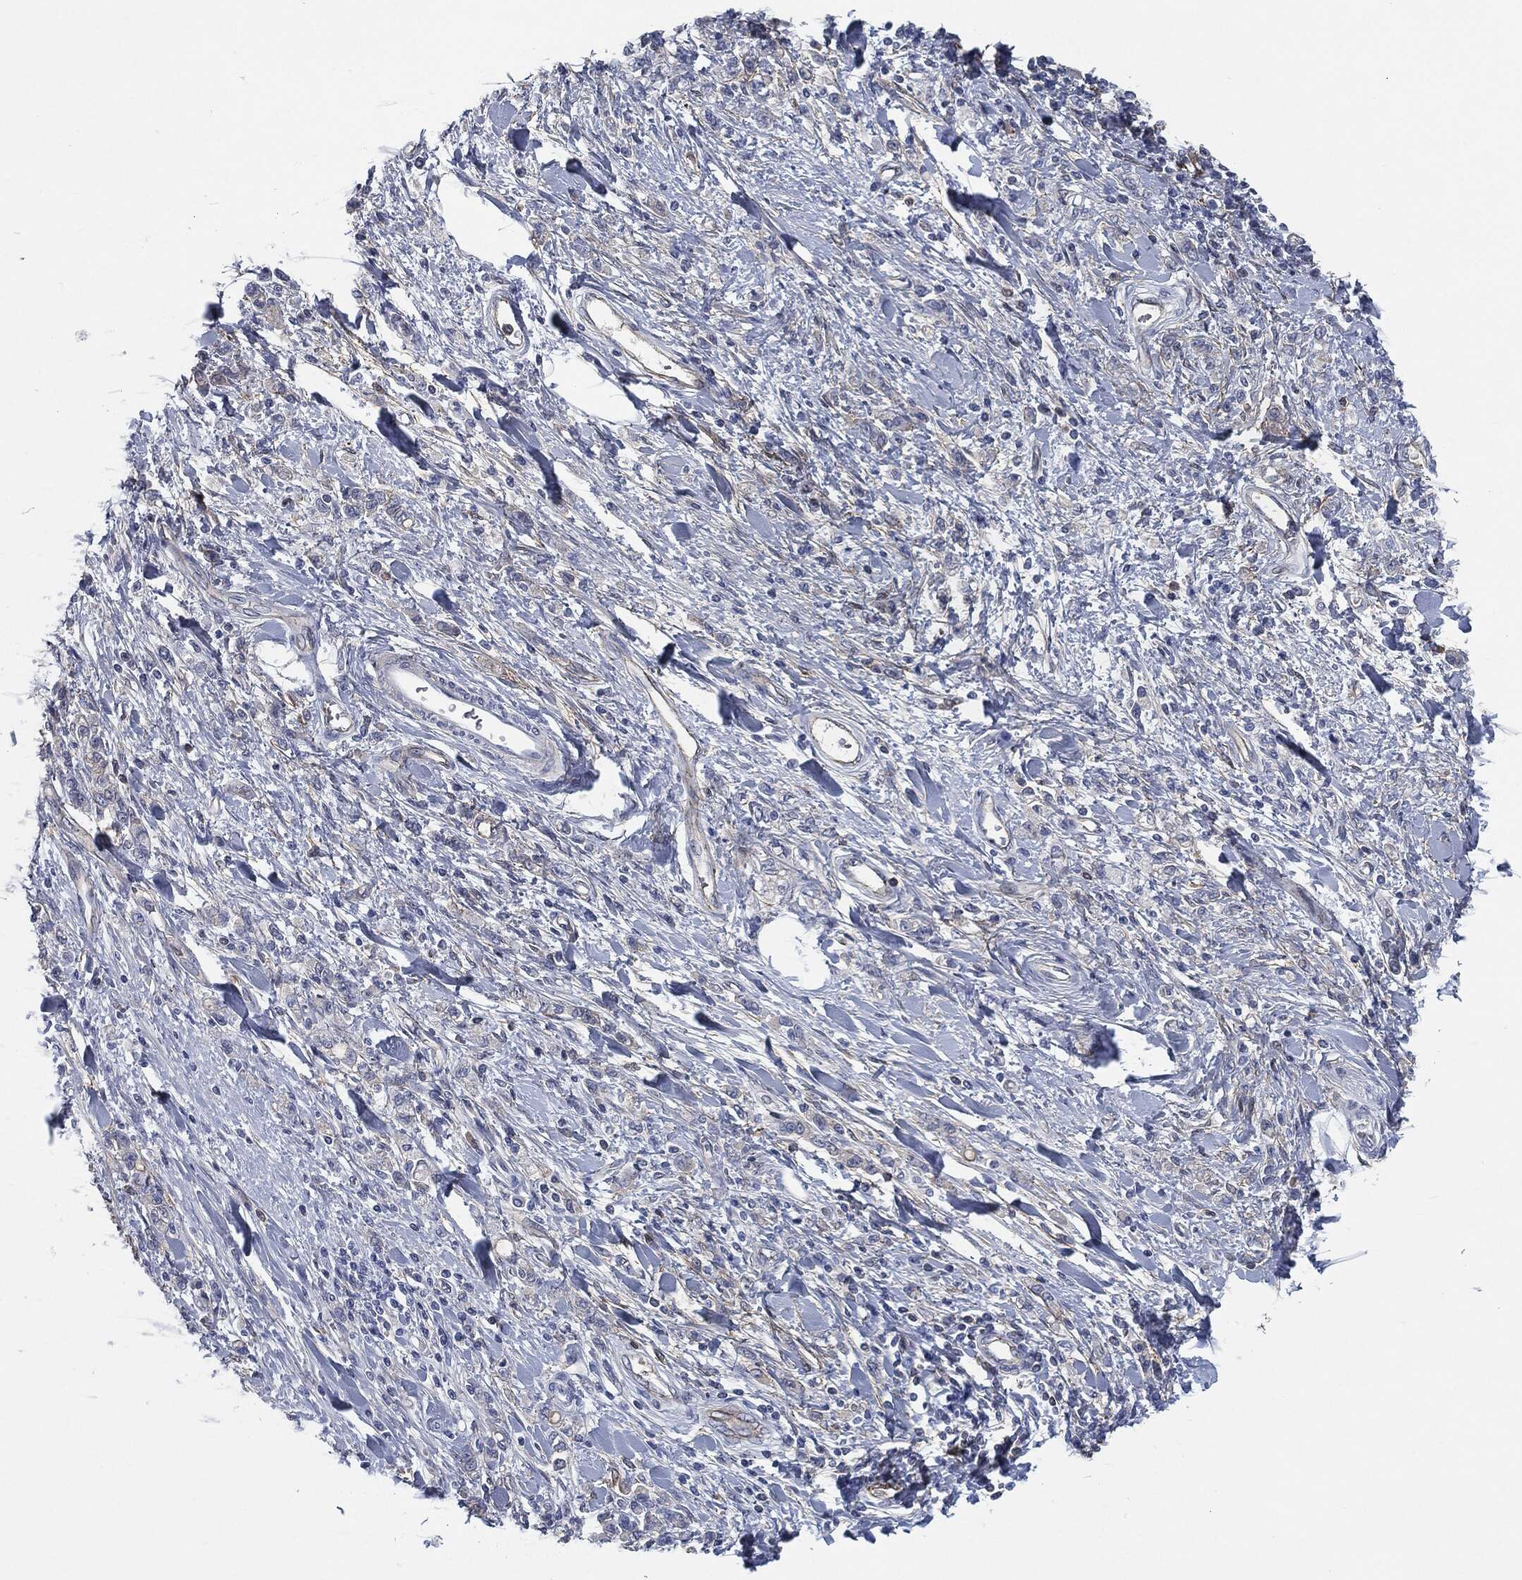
{"staining": {"intensity": "negative", "quantity": "none", "location": "none"}, "tissue": "stomach cancer", "cell_type": "Tumor cells", "image_type": "cancer", "snomed": [{"axis": "morphology", "description": "Adenocarcinoma, NOS"}, {"axis": "topography", "description": "Stomach"}], "caption": "High magnification brightfield microscopy of stomach cancer stained with DAB (brown) and counterstained with hematoxylin (blue): tumor cells show no significant positivity.", "gene": "SVIL", "patient": {"sex": "male", "age": 77}}